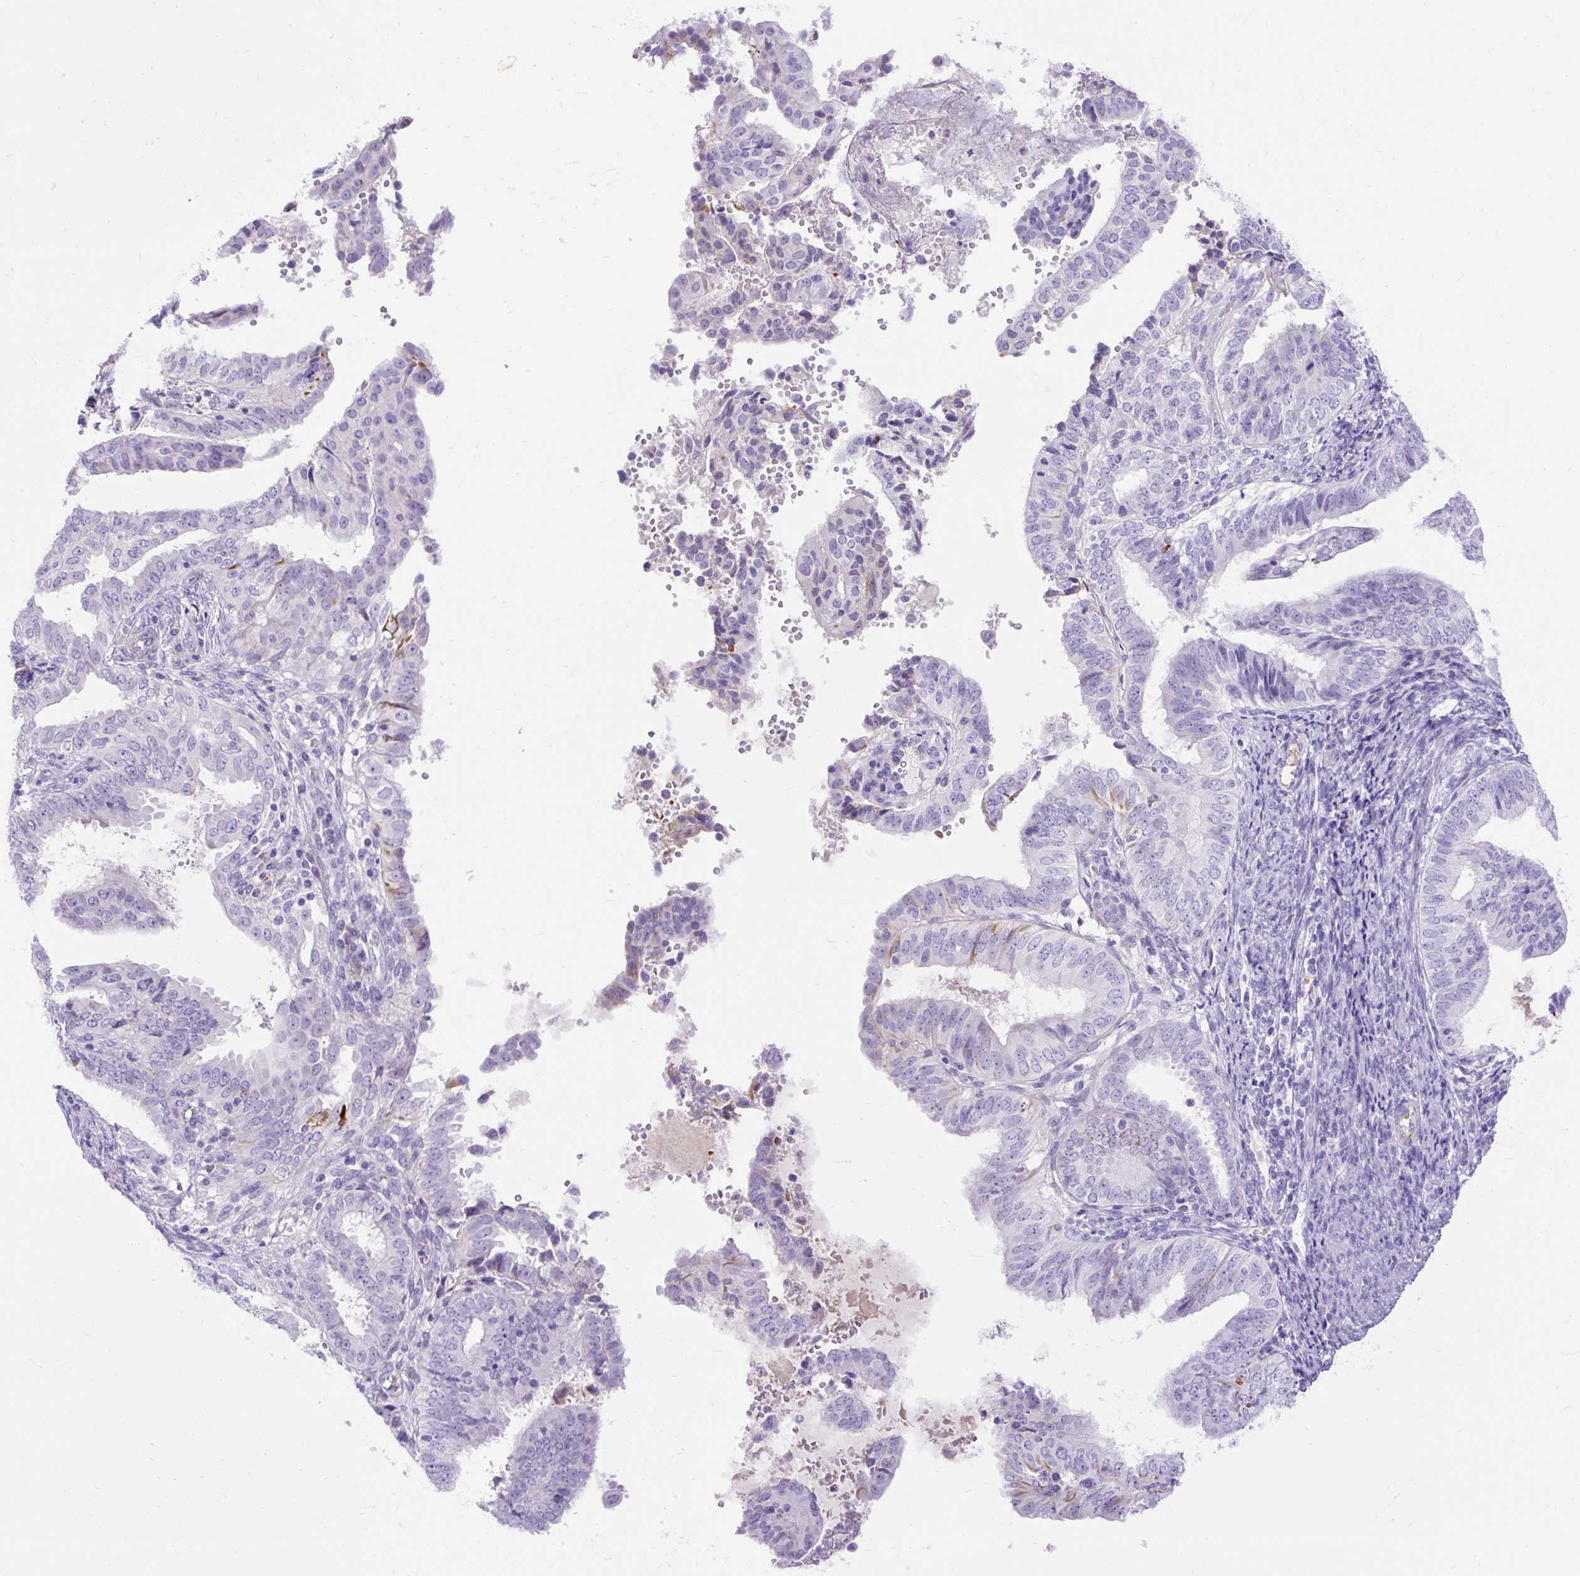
{"staining": {"intensity": "negative", "quantity": "none", "location": "none"}, "tissue": "endometrial cancer", "cell_type": "Tumor cells", "image_type": "cancer", "snomed": [{"axis": "morphology", "description": "Adenocarcinoma, NOS"}, {"axis": "topography", "description": "Endometrium"}], "caption": "Endometrial cancer was stained to show a protein in brown. There is no significant positivity in tumor cells.", "gene": "SPTBN5", "patient": {"sex": "female", "age": 58}}